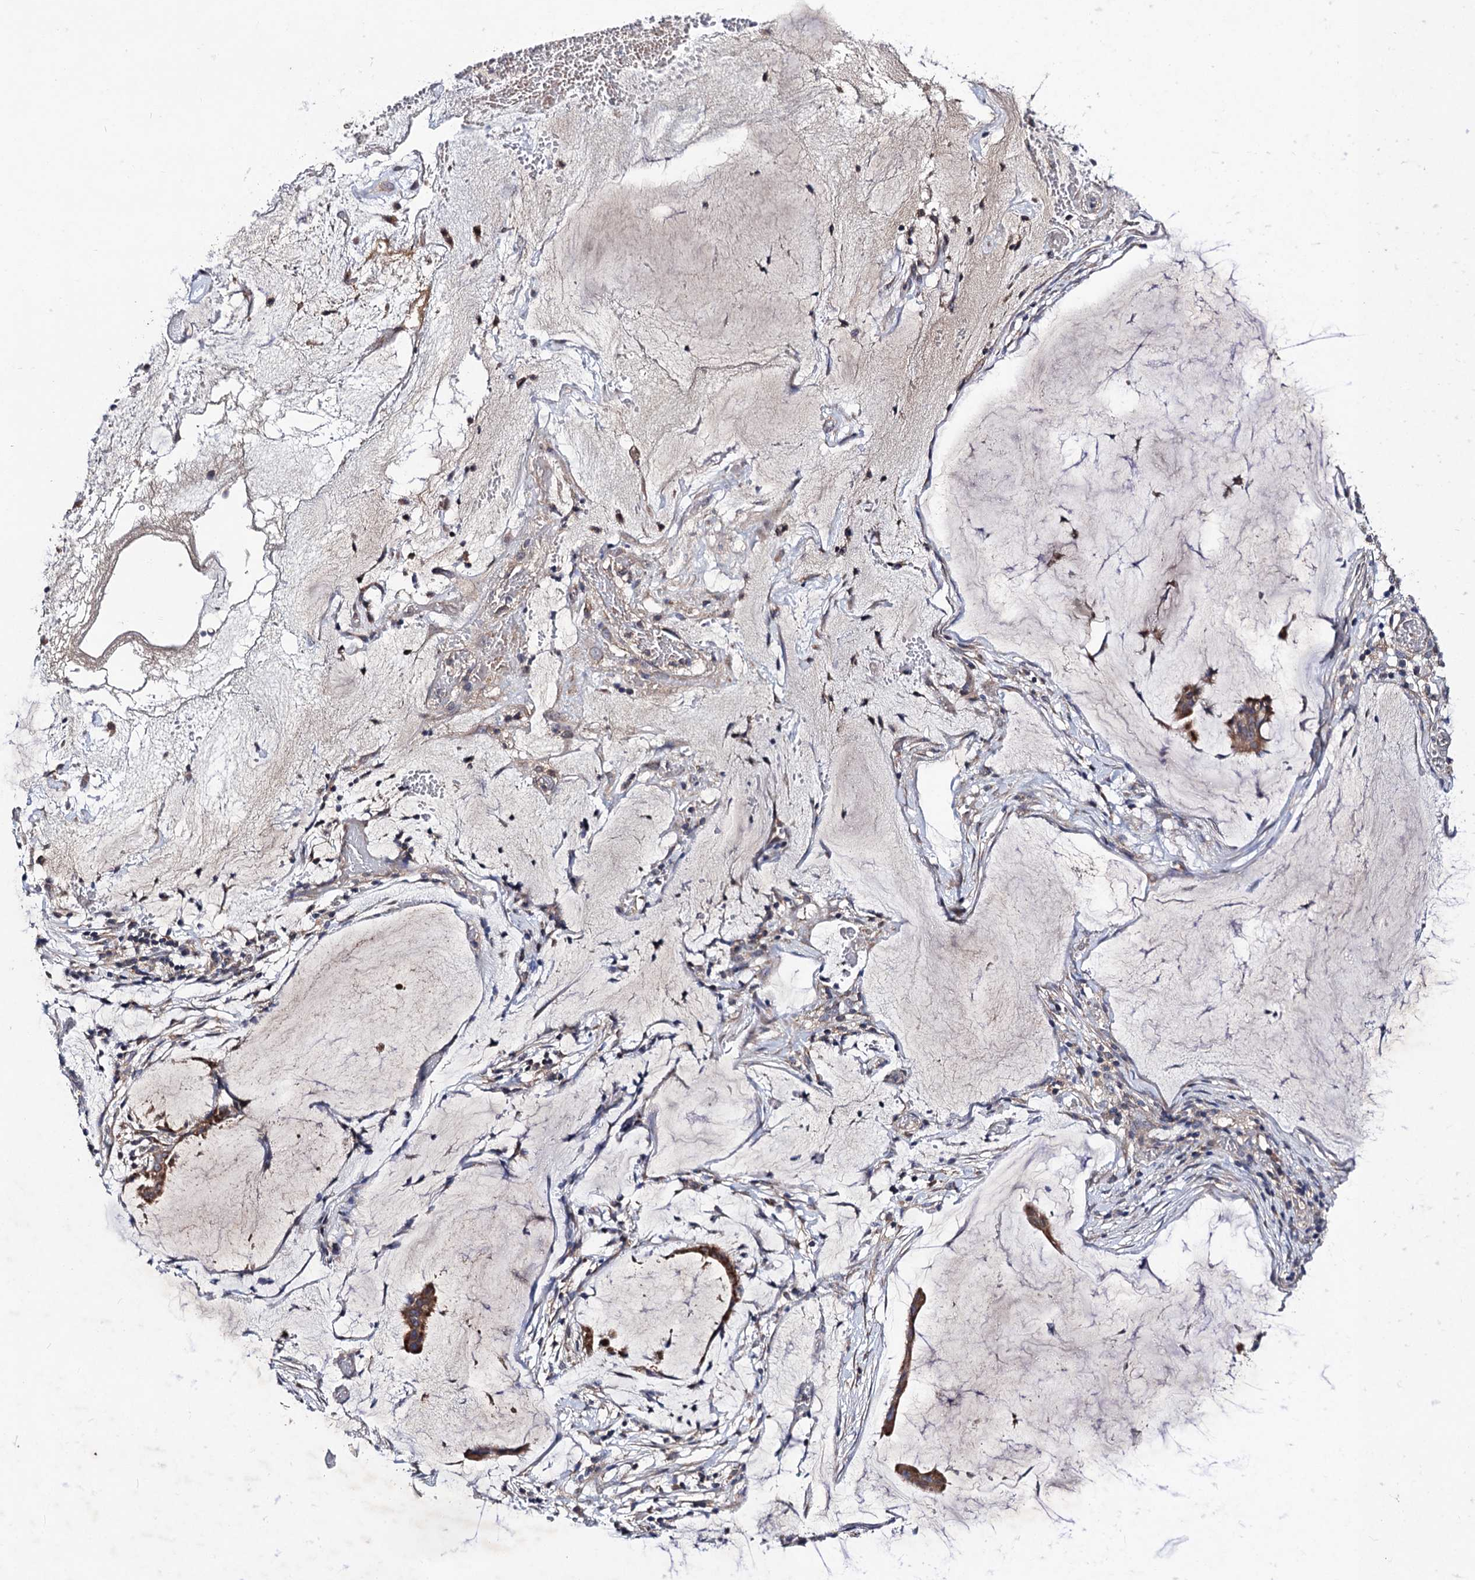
{"staining": {"intensity": "moderate", "quantity": ">75%", "location": "cytoplasmic/membranous"}, "tissue": "ovarian cancer", "cell_type": "Tumor cells", "image_type": "cancer", "snomed": [{"axis": "morphology", "description": "Cystadenocarcinoma, mucinous, NOS"}, {"axis": "topography", "description": "Ovary"}], "caption": "This image displays mucinous cystadenocarcinoma (ovarian) stained with immunohistochemistry (IHC) to label a protein in brown. The cytoplasmic/membranous of tumor cells show moderate positivity for the protein. Nuclei are counter-stained blue.", "gene": "VPS37D", "patient": {"sex": "female", "age": 73}}